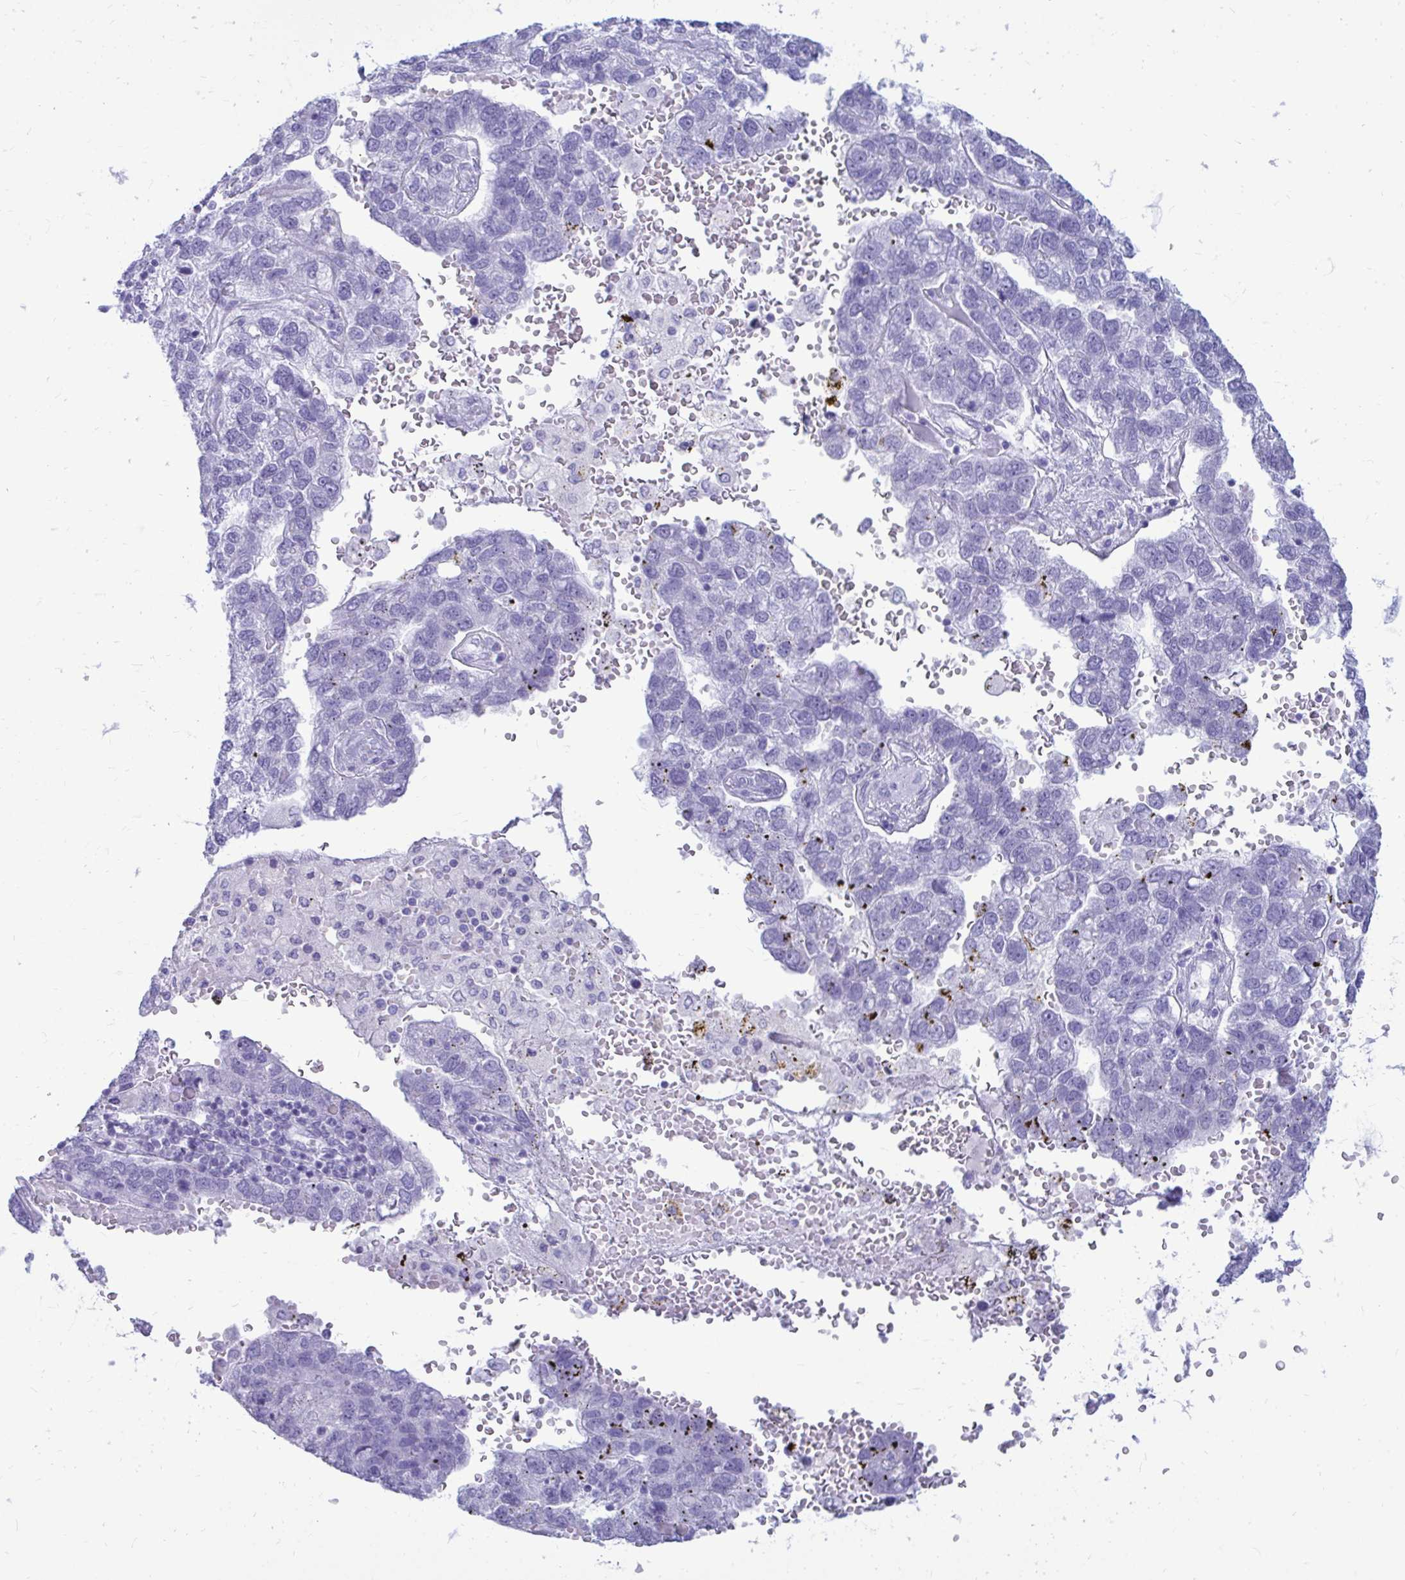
{"staining": {"intensity": "negative", "quantity": "none", "location": "none"}, "tissue": "pancreatic cancer", "cell_type": "Tumor cells", "image_type": "cancer", "snomed": [{"axis": "morphology", "description": "Adenocarcinoma, NOS"}, {"axis": "topography", "description": "Pancreas"}], "caption": "A high-resolution histopathology image shows immunohistochemistry staining of adenocarcinoma (pancreatic), which exhibits no significant positivity in tumor cells.", "gene": "OR10R2", "patient": {"sex": "female", "age": 61}}